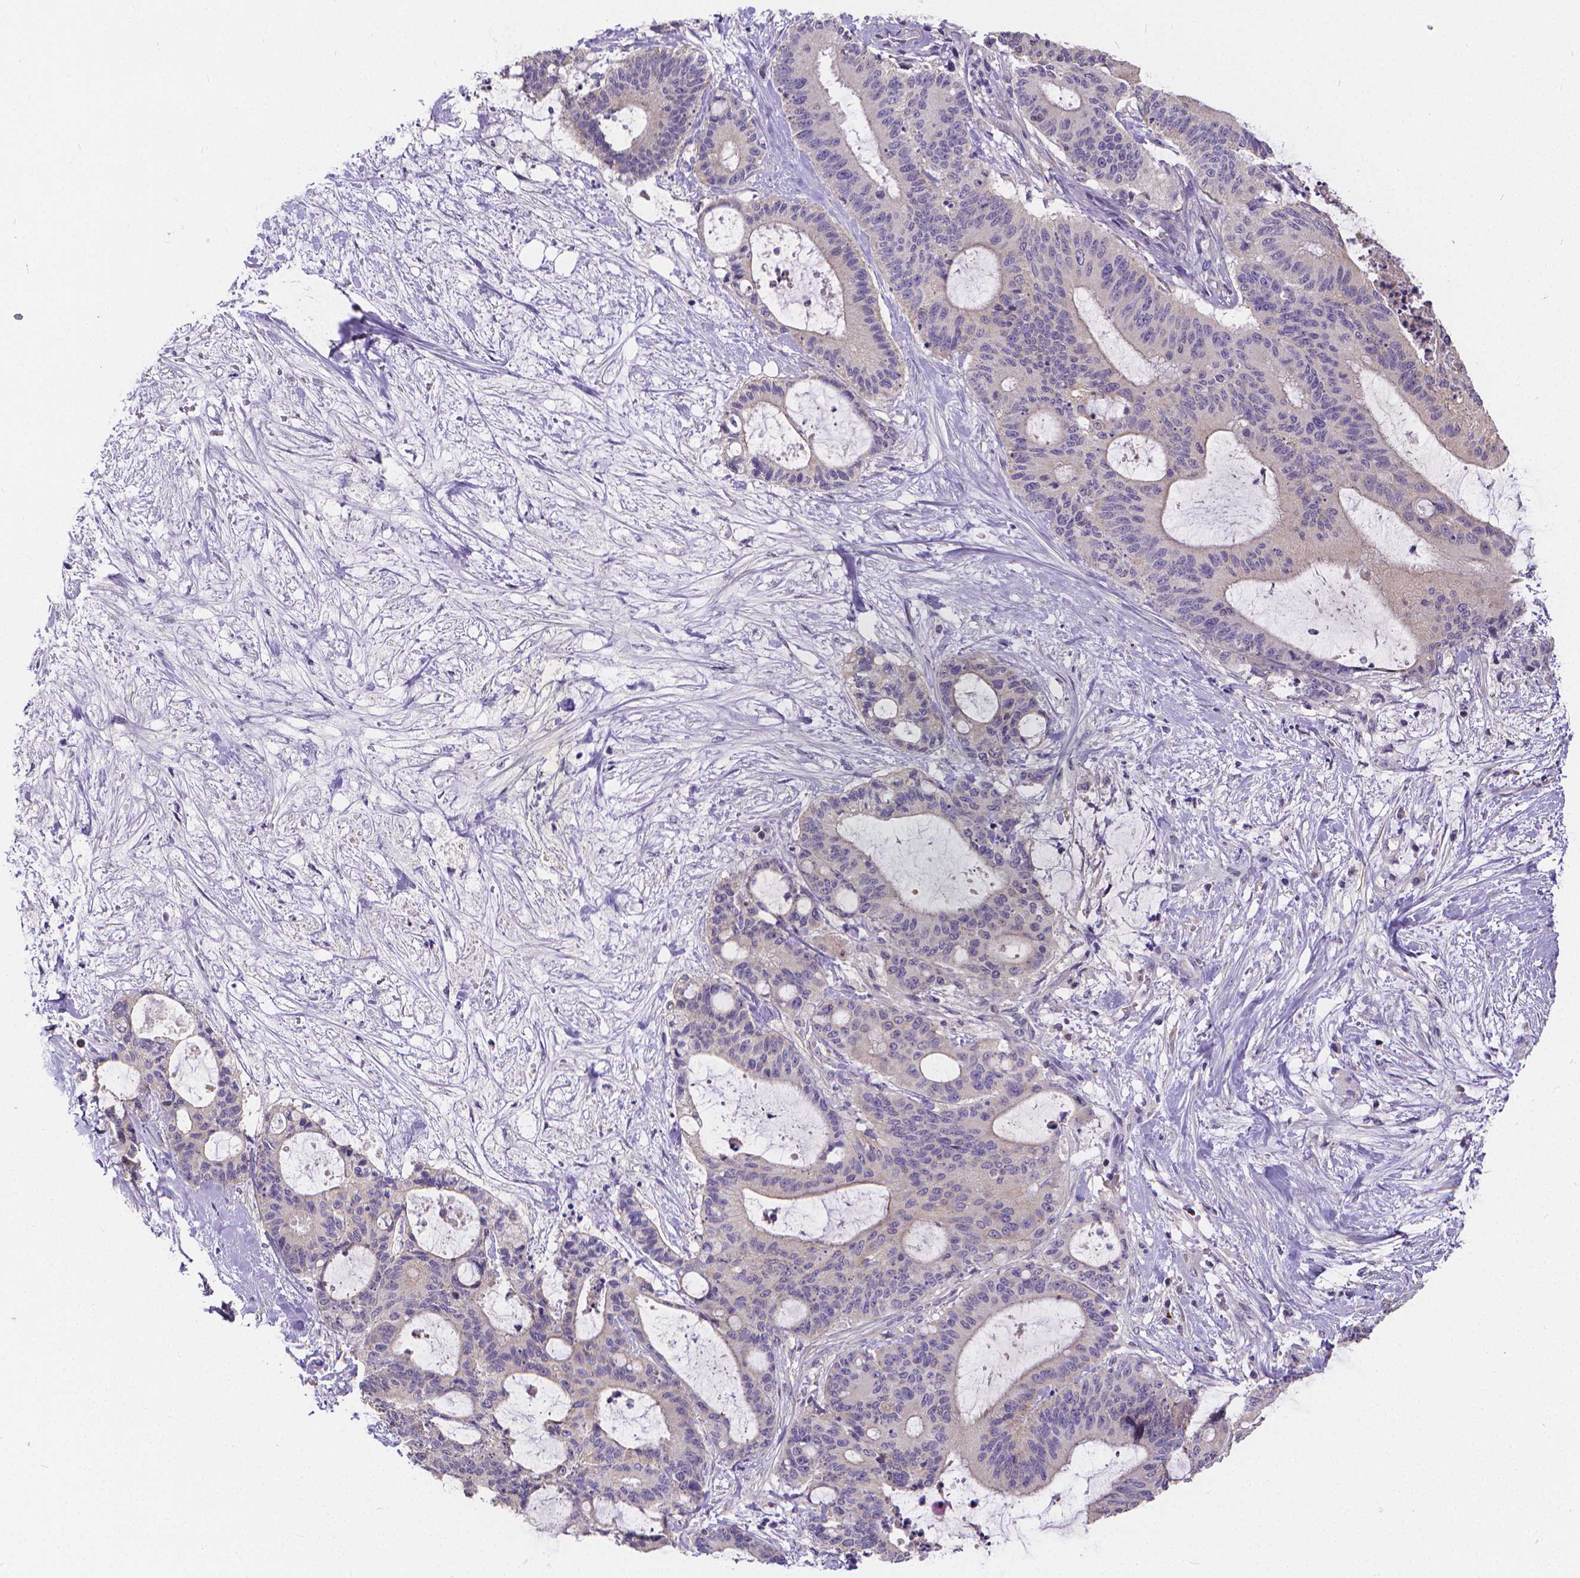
{"staining": {"intensity": "negative", "quantity": "none", "location": "none"}, "tissue": "liver cancer", "cell_type": "Tumor cells", "image_type": "cancer", "snomed": [{"axis": "morphology", "description": "Cholangiocarcinoma"}, {"axis": "topography", "description": "Liver"}], "caption": "This histopathology image is of liver cholangiocarcinoma stained with IHC to label a protein in brown with the nuclei are counter-stained blue. There is no expression in tumor cells.", "gene": "GLRB", "patient": {"sex": "female", "age": 73}}